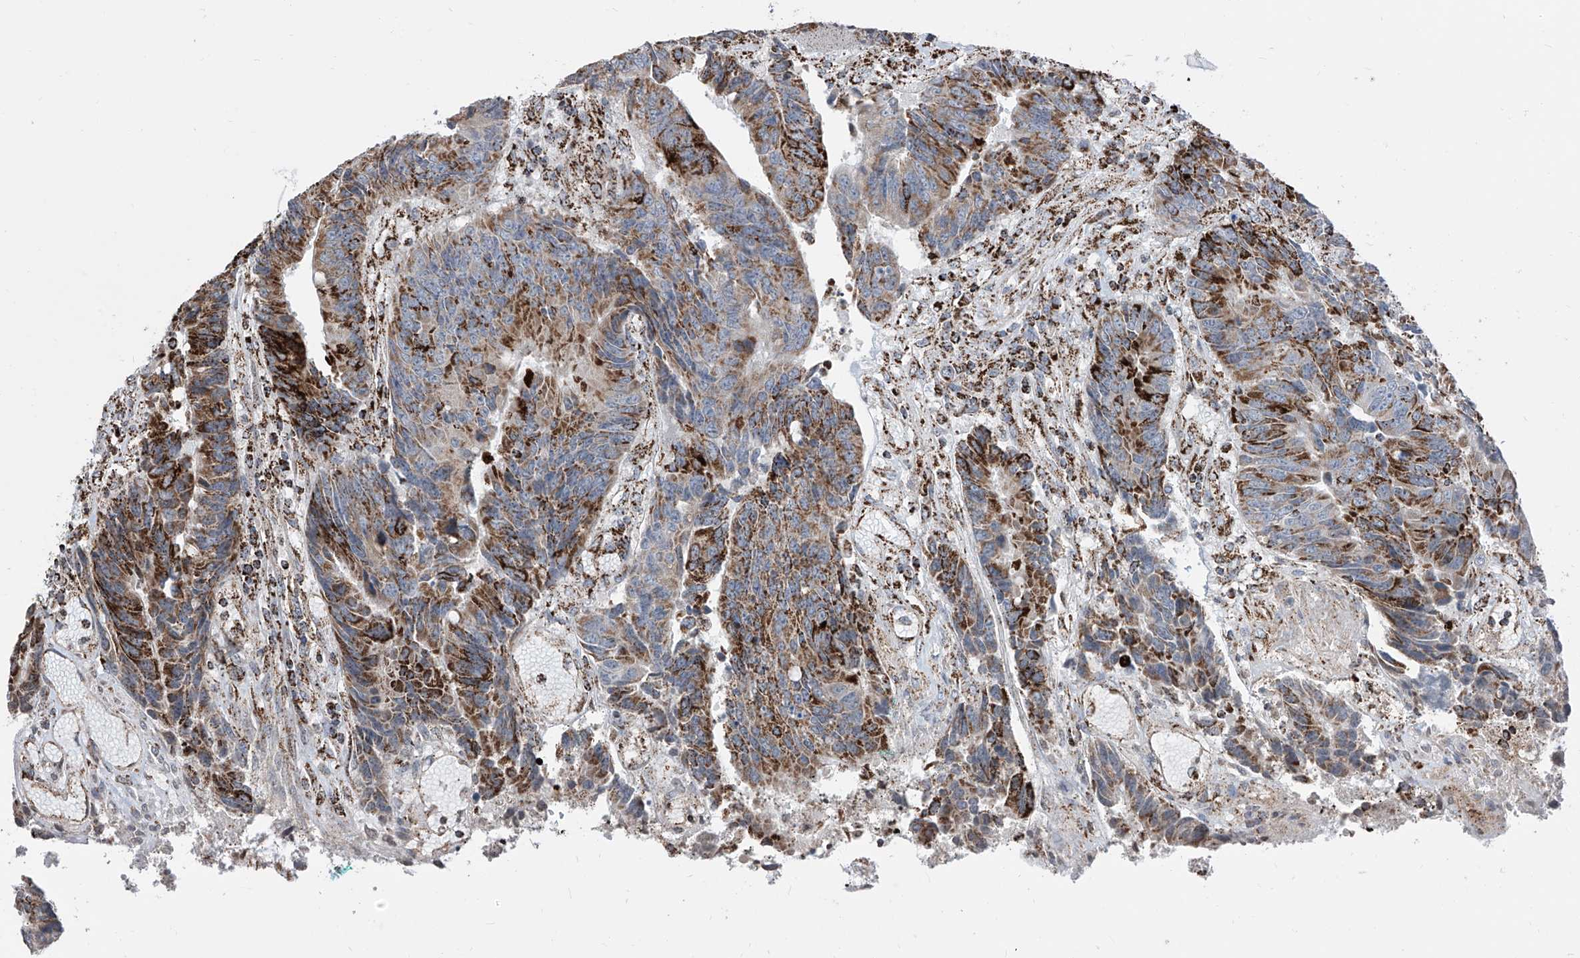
{"staining": {"intensity": "strong", "quantity": "25%-75%", "location": "cytoplasmic/membranous"}, "tissue": "colorectal cancer", "cell_type": "Tumor cells", "image_type": "cancer", "snomed": [{"axis": "morphology", "description": "Adenocarcinoma, NOS"}, {"axis": "topography", "description": "Rectum"}], "caption": "The photomicrograph displays a brown stain indicating the presence of a protein in the cytoplasmic/membranous of tumor cells in adenocarcinoma (colorectal).", "gene": "COX5B", "patient": {"sex": "male", "age": 84}}